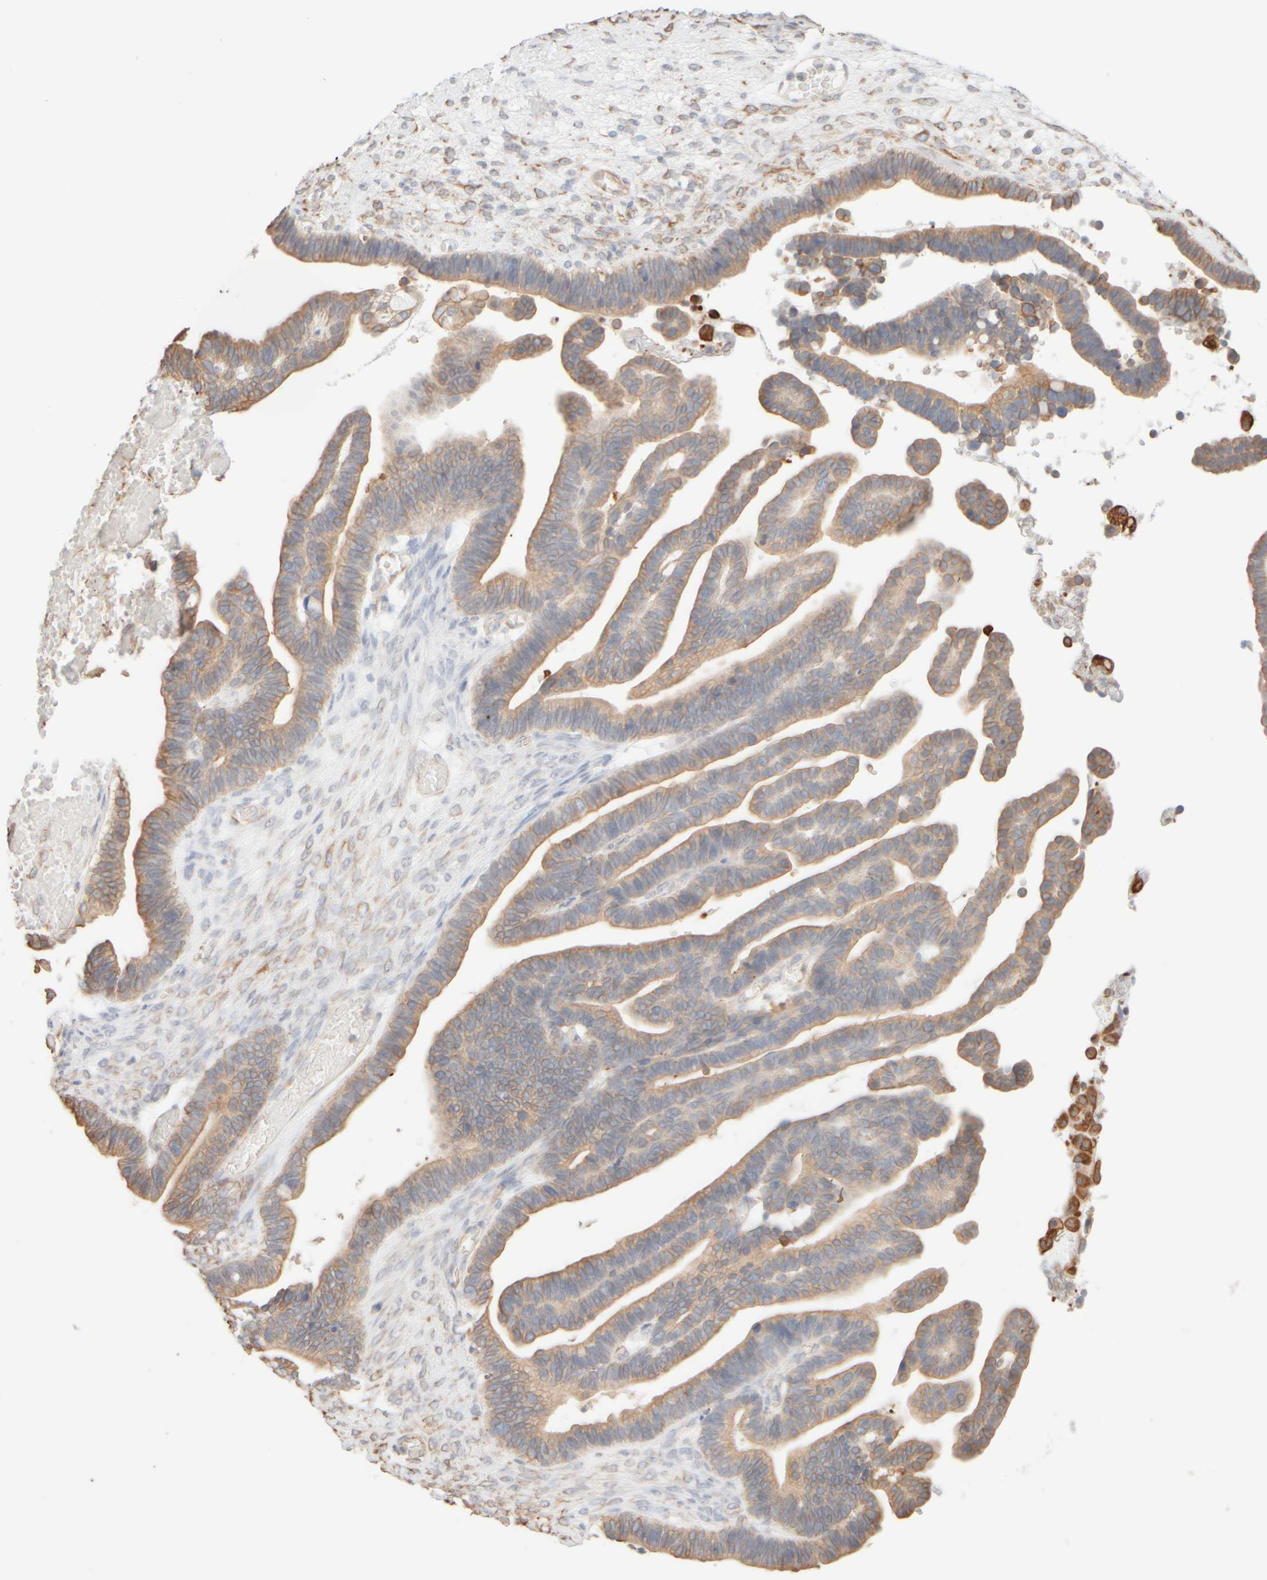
{"staining": {"intensity": "weak", "quantity": ">75%", "location": "cytoplasmic/membranous"}, "tissue": "ovarian cancer", "cell_type": "Tumor cells", "image_type": "cancer", "snomed": [{"axis": "morphology", "description": "Cystadenocarcinoma, serous, NOS"}, {"axis": "topography", "description": "Ovary"}], "caption": "The histopathology image demonstrates immunohistochemical staining of ovarian serous cystadenocarcinoma. There is weak cytoplasmic/membranous expression is seen in approximately >75% of tumor cells.", "gene": "KRT15", "patient": {"sex": "female", "age": 56}}